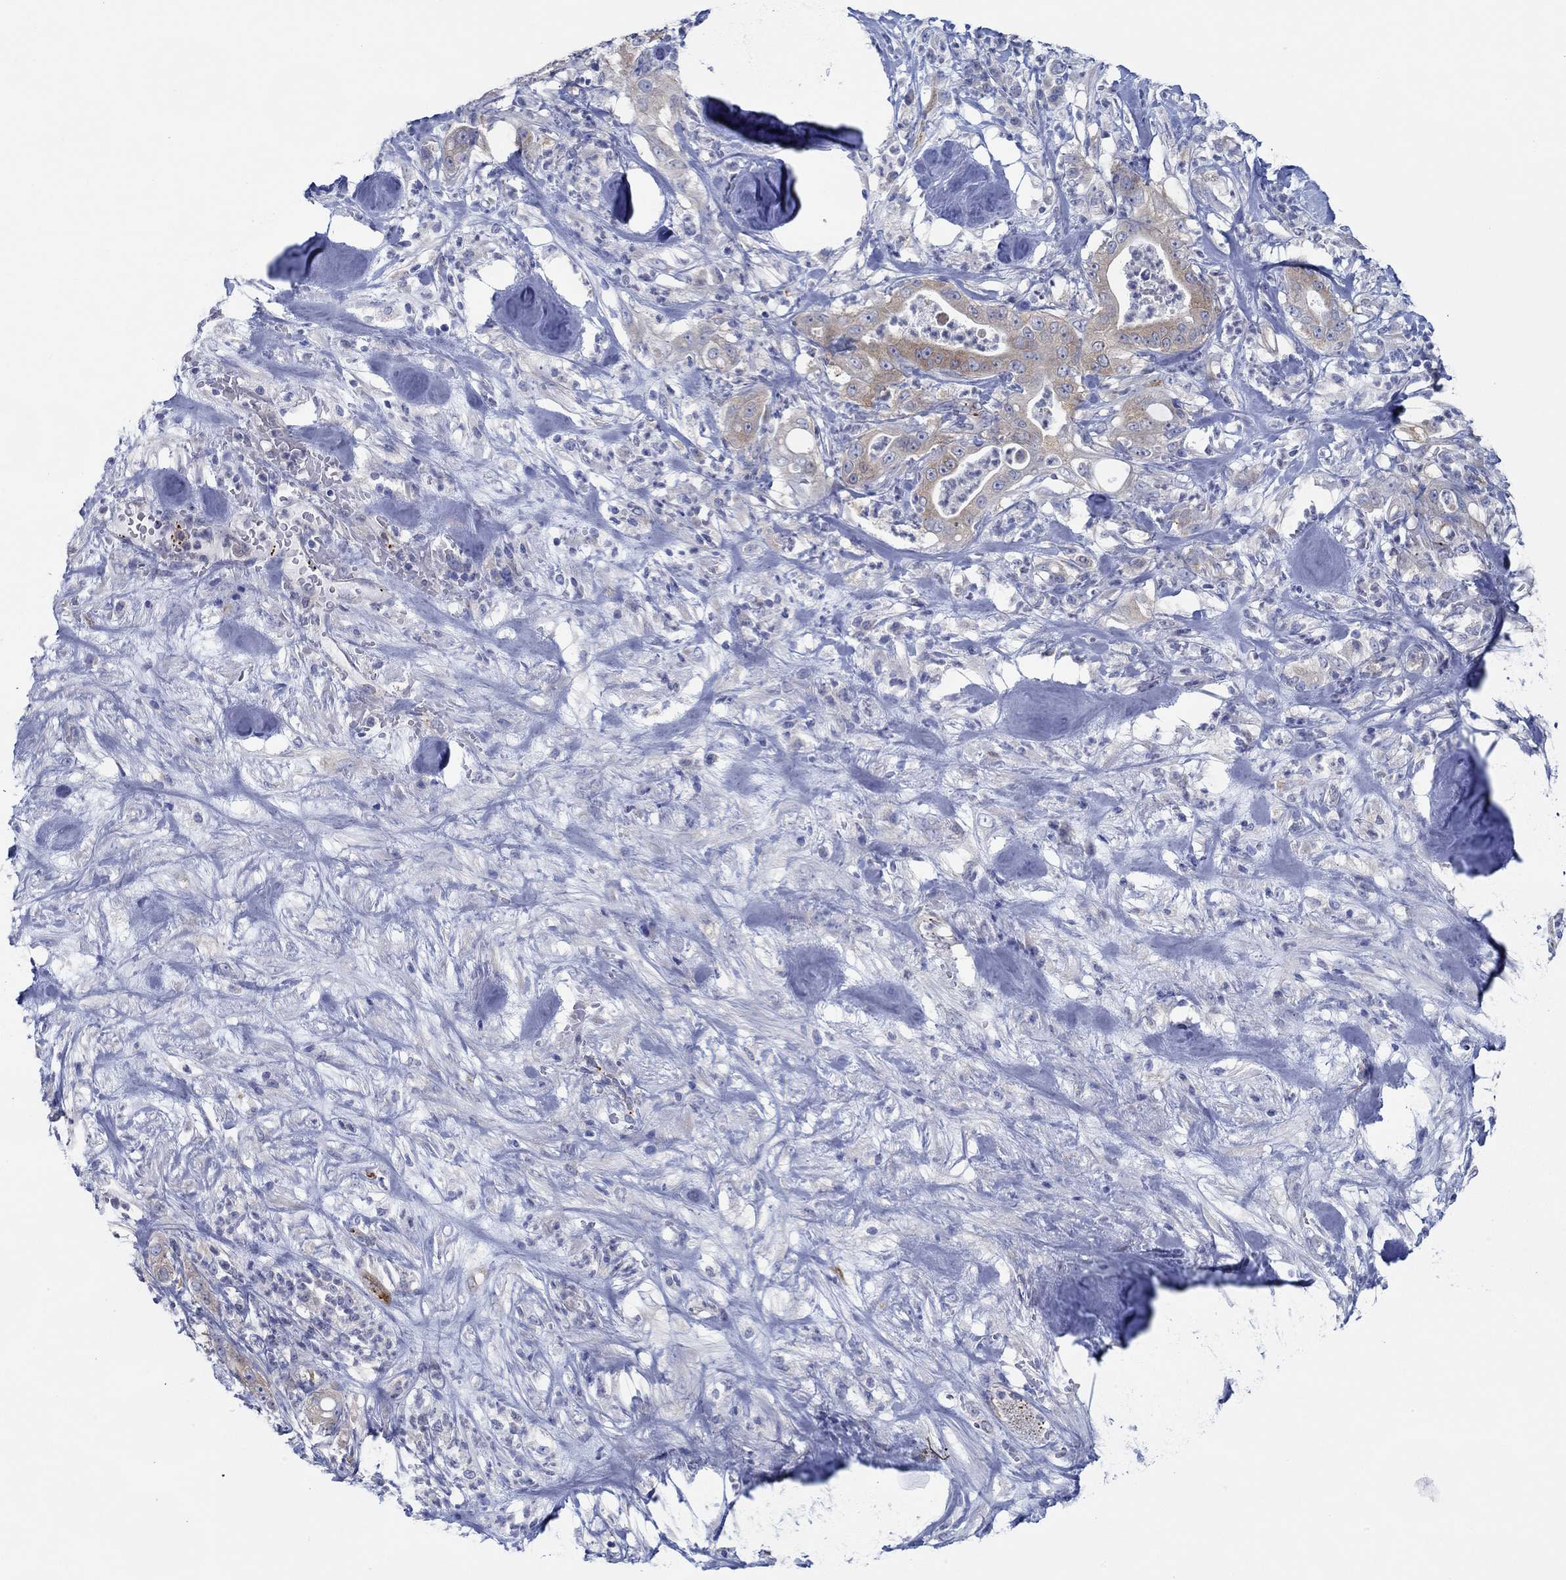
{"staining": {"intensity": "weak", "quantity": "25%-75%", "location": "cytoplasmic/membranous"}, "tissue": "pancreatic cancer", "cell_type": "Tumor cells", "image_type": "cancer", "snomed": [{"axis": "morphology", "description": "Adenocarcinoma, NOS"}, {"axis": "topography", "description": "Pancreas"}], "caption": "Immunohistochemistry (IHC) image of pancreatic cancer stained for a protein (brown), which demonstrates low levels of weak cytoplasmic/membranous positivity in about 25%-75% of tumor cells.", "gene": "SLC27A3", "patient": {"sex": "male", "age": 71}}